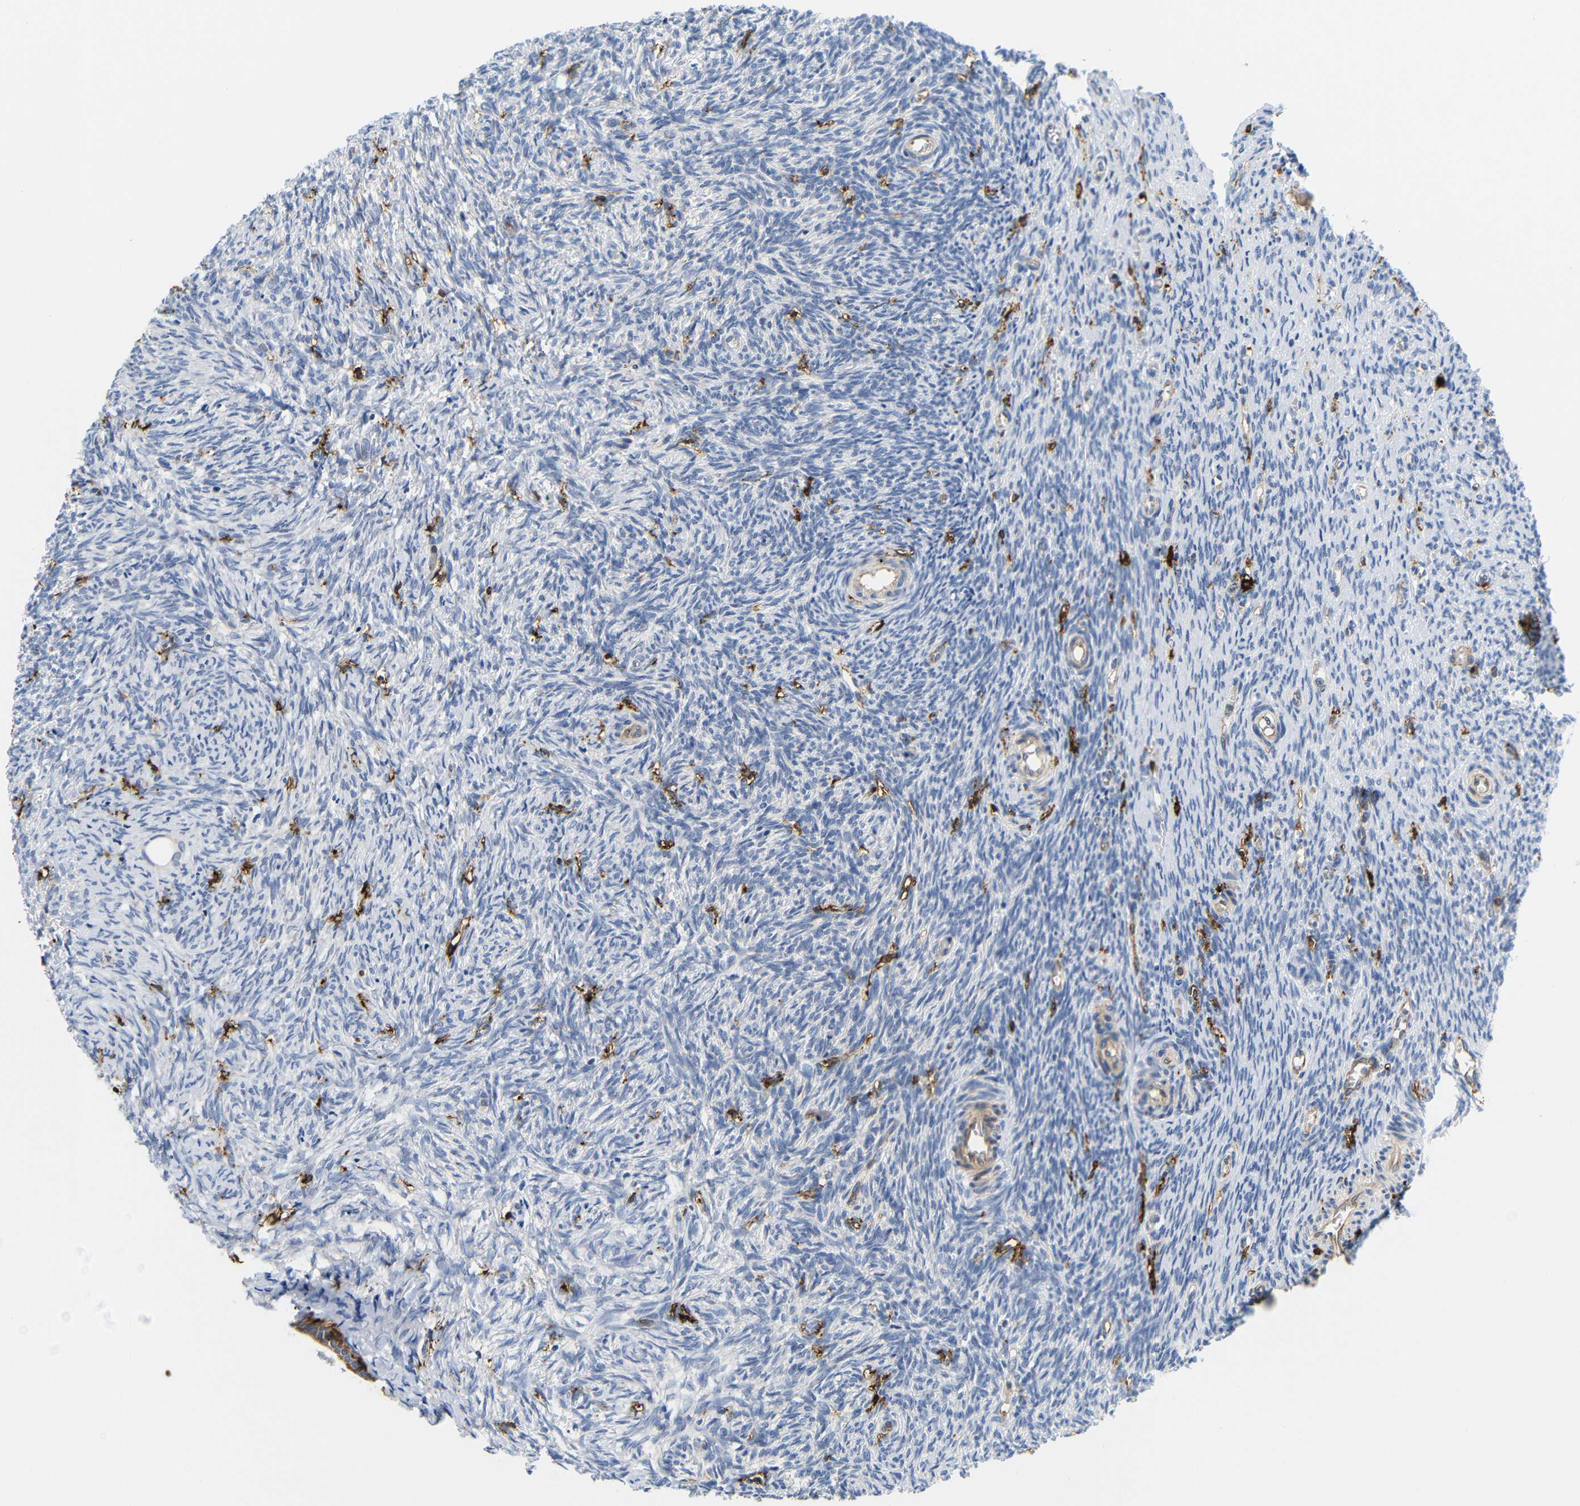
{"staining": {"intensity": "negative", "quantity": "none", "location": "none"}, "tissue": "ovary", "cell_type": "Ovarian stroma cells", "image_type": "normal", "snomed": [{"axis": "morphology", "description": "Normal tissue, NOS"}, {"axis": "topography", "description": "Ovary"}], "caption": "Immunohistochemistry histopathology image of normal human ovary stained for a protein (brown), which reveals no staining in ovarian stroma cells. (Stains: DAB immunohistochemistry (IHC) with hematoxylin counter stain, Microscopy: brightfield microscopy at high magnification).", "gene": "HLA", "patient": {"sex": "female", "age": 41}}